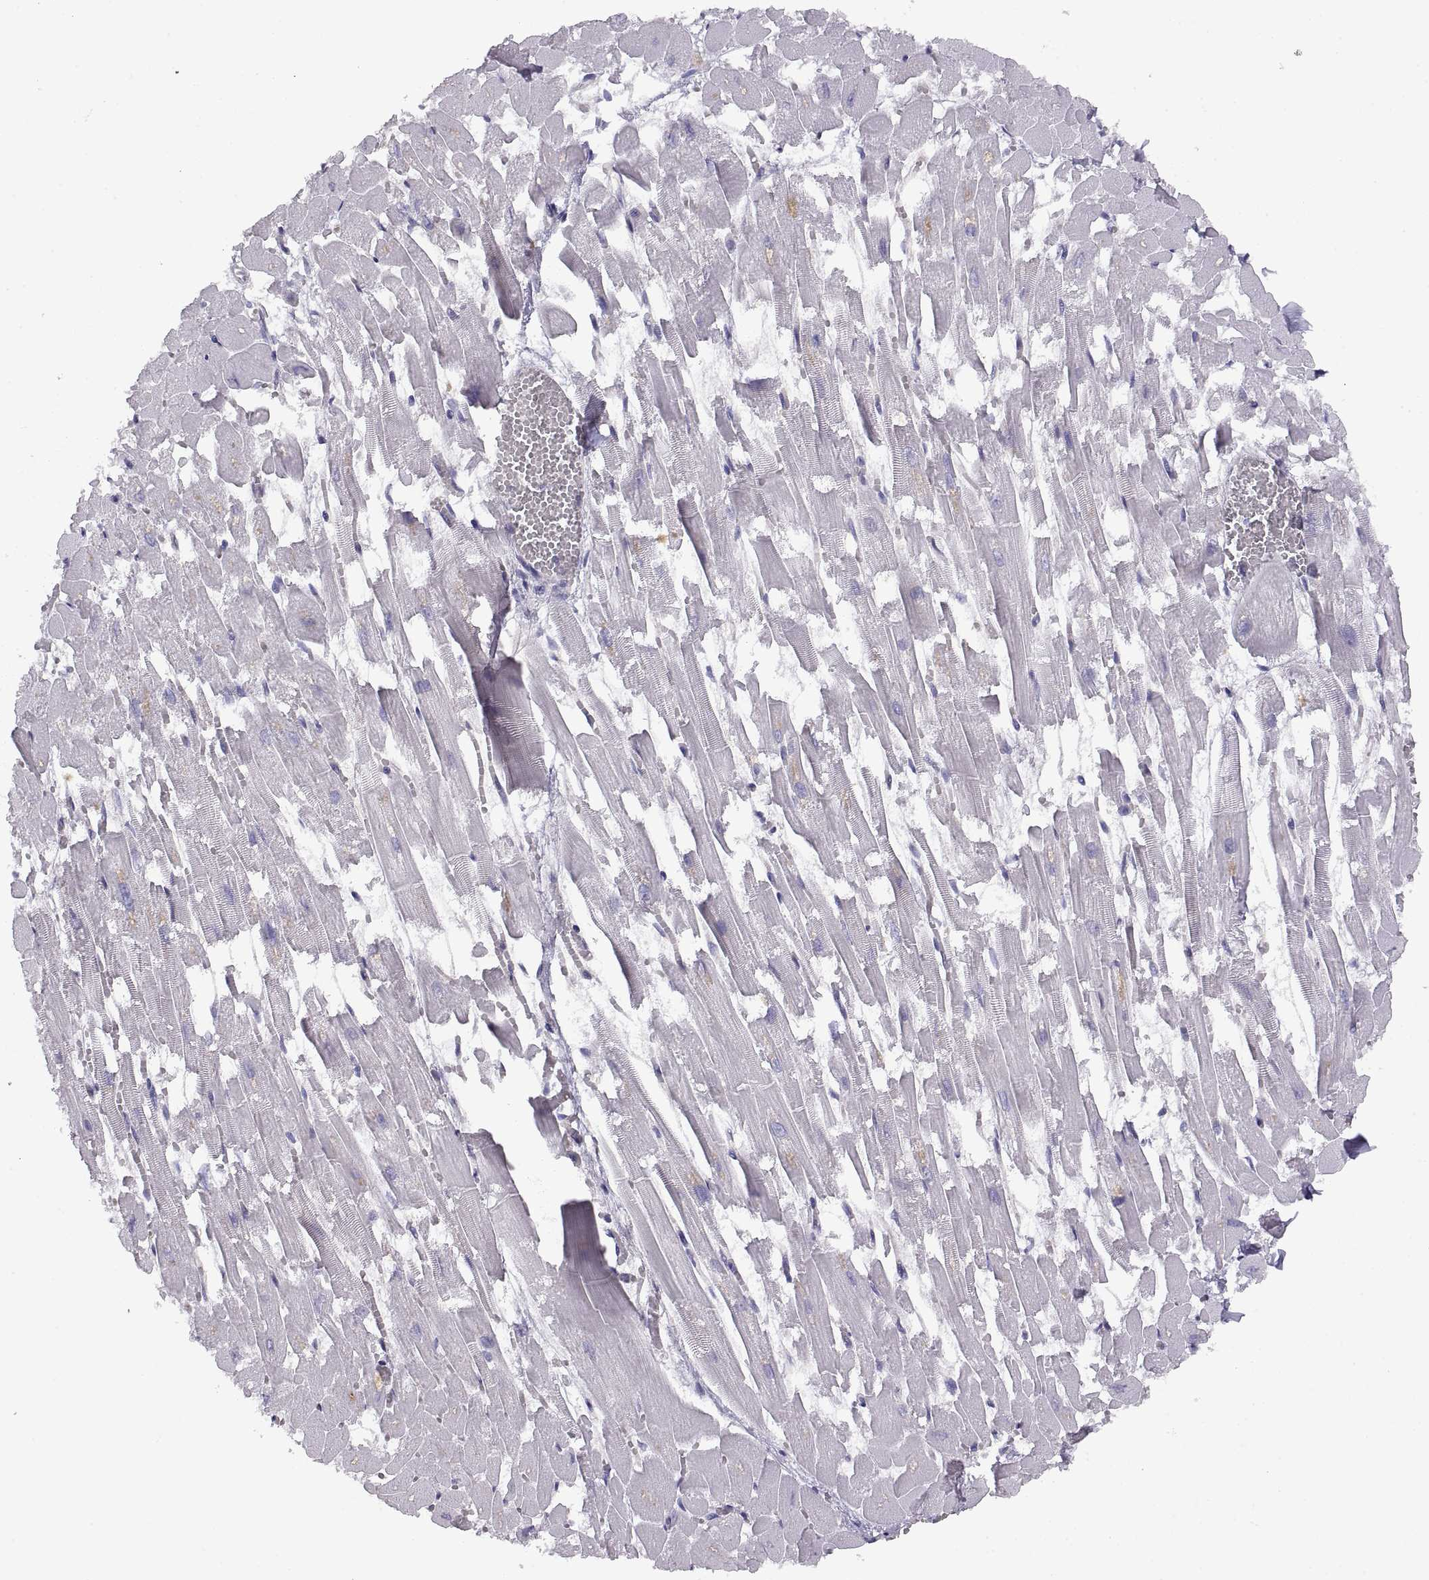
{"staining": {"intensity": "negative", "quantity": "none", "location": "none"}, "tissue": "heart muscle", "cell_type": "Cardiomyocytes", "image_type": "normal", "snomed": [{"axis": "morphology", "description": "Normal tissue, NOS"}, {"axis": "topography", "description": "Heart"}], "caption": "Immunohistochemical staining of benign human heart muscle demonstrates no significant staining in cardiomyocytes. (DAB immunohistochemistry (IHC), high magnification).", "gene": "CRYBB3", "patient": {"sex": "female", "age": 52}}